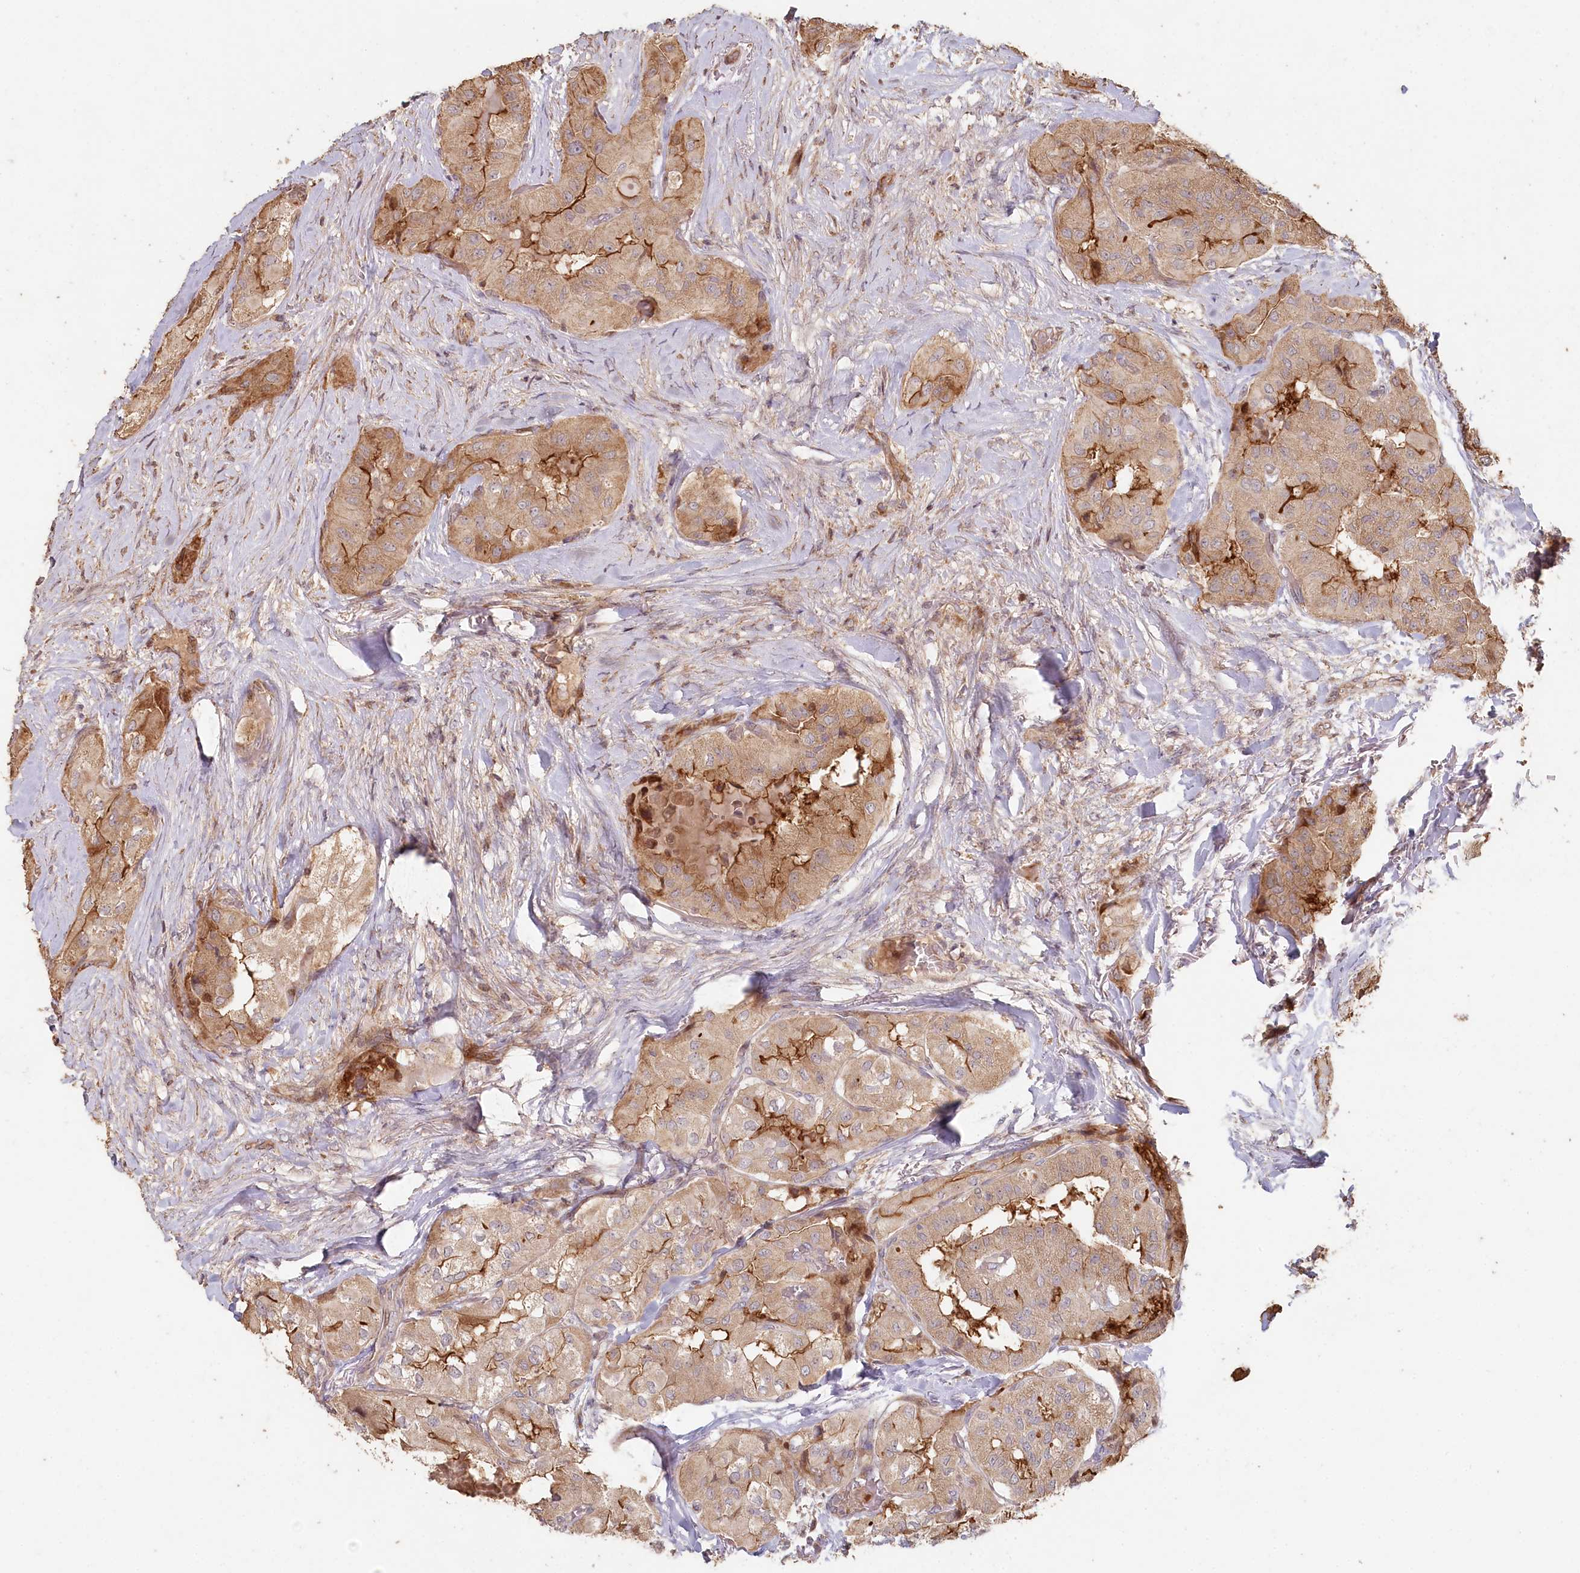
{"staining": {"intensity": "moderate", "quantity": "25%-75%", "location": "cytoplasmic/membranous"}, "tissue": "thyroid cancer", "cell_type": "Tumor cells", "image_type": "cancer", "snomed": [{"axis": "morphology", "description": "Papillary adenocarcinoma, NOS"}, {"axis": "topography", "description": "Thyroid gland"}], "caption": "This is an image of IHC staining of thyroid papillary adenocarcinoma, which shows moderate expression in the cytoplasmic/membranous of tumor cells.", "gene": "HAL", "patient": {"sex": "female", "age": 59}}